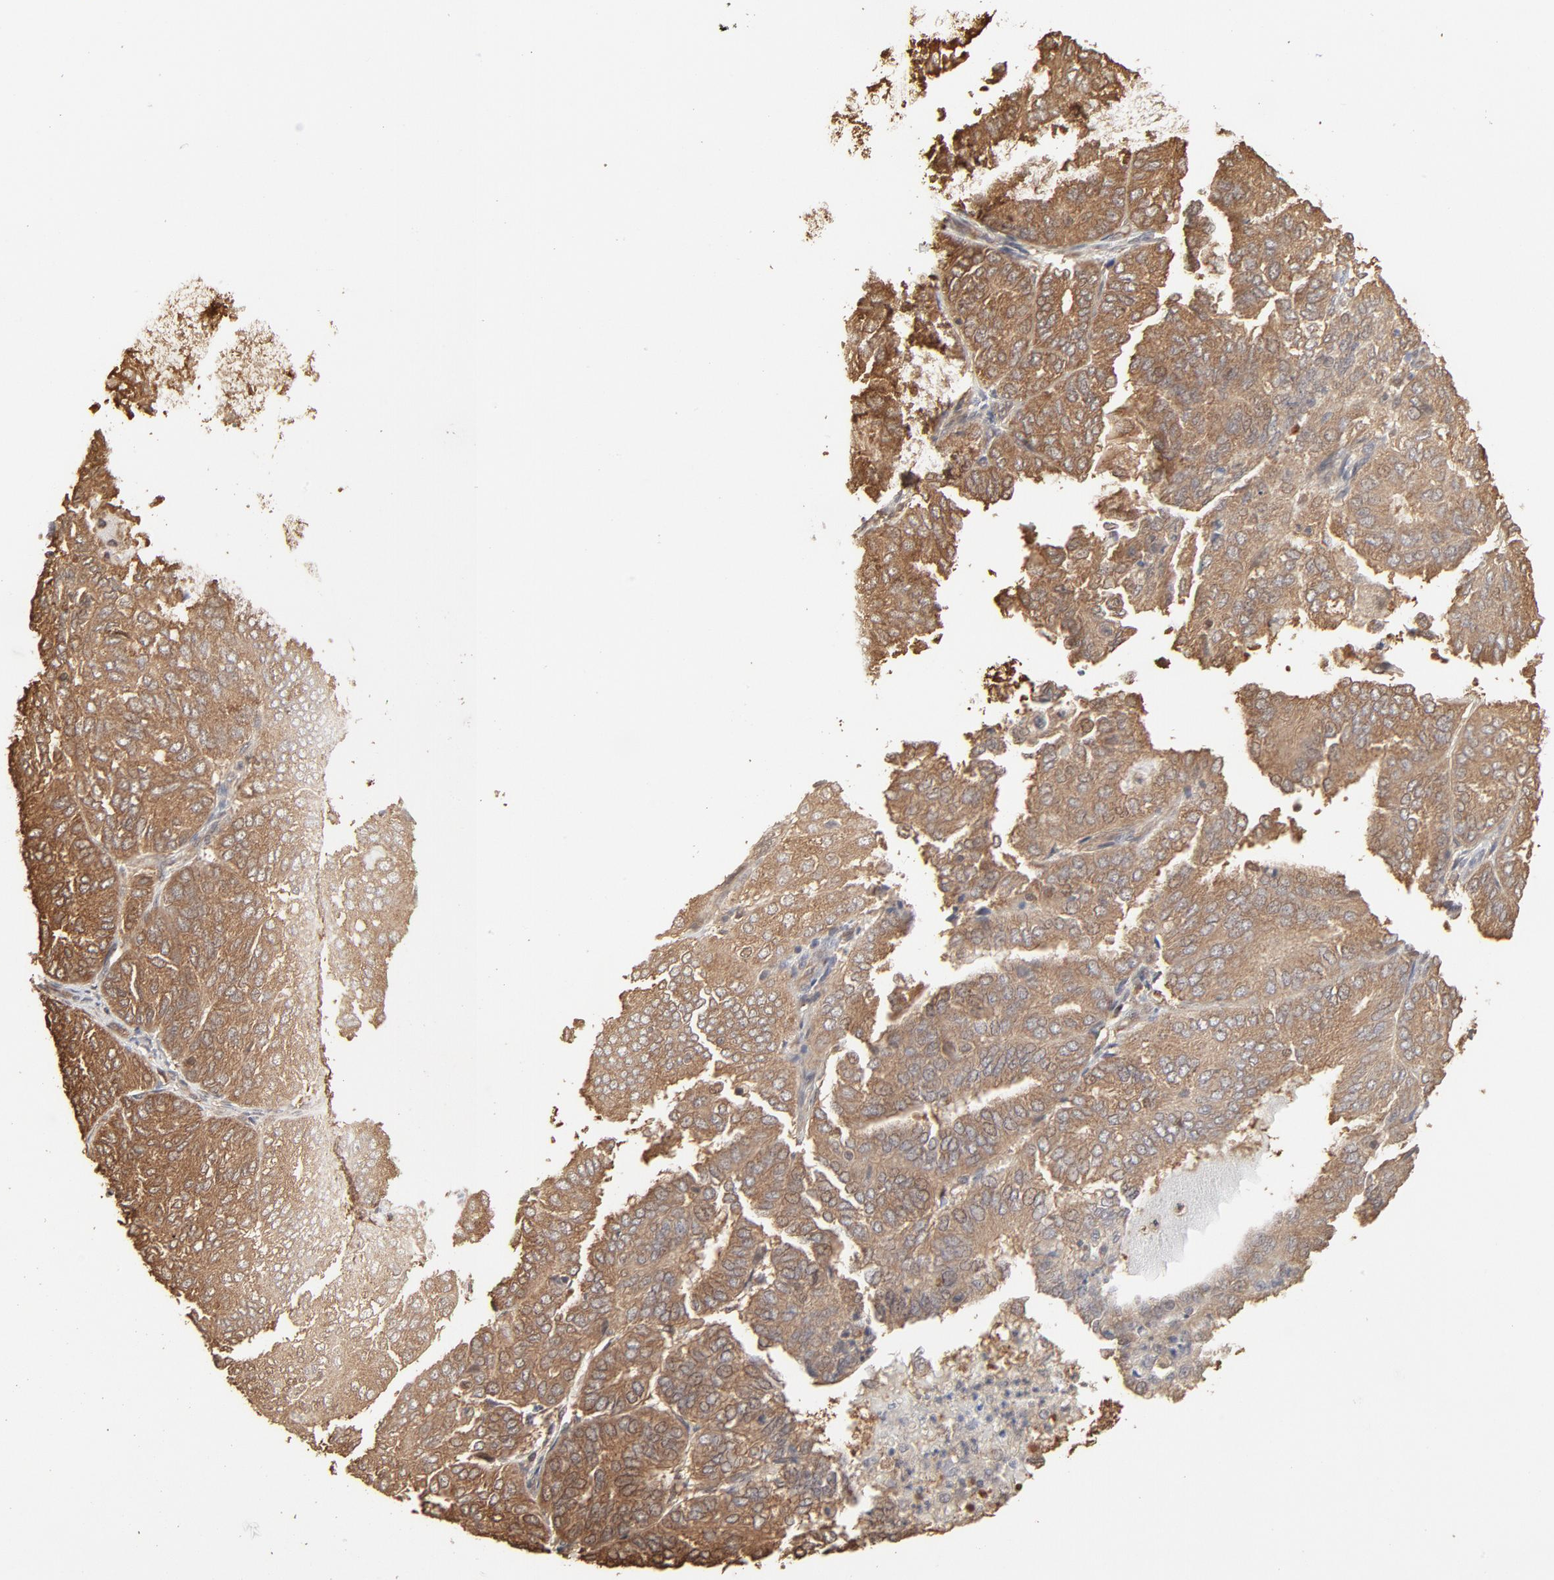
{"staining": {"intensity": "moderate", "quantity": ">75%", "location": "cytoplasmic/membranous"}, "tissue": "endometrial cancer", "cell_type": "Tumor cells", "image_type": "cancer", "snomed": [{"axis": "morphology", "description": "Adenocarcinoma, NOS"}, {"axis": "topography", "description": "Endometrium"}], "caption": "Immunohistochemical staining of adenocarcinoma (endometrial) reveals medium levels of moderate cytoplasmic/membranous protein expression in approximately >75% of tumor cells.", "gene": "PPP2CA", "patient": {"sex": "female", "age": 59}}